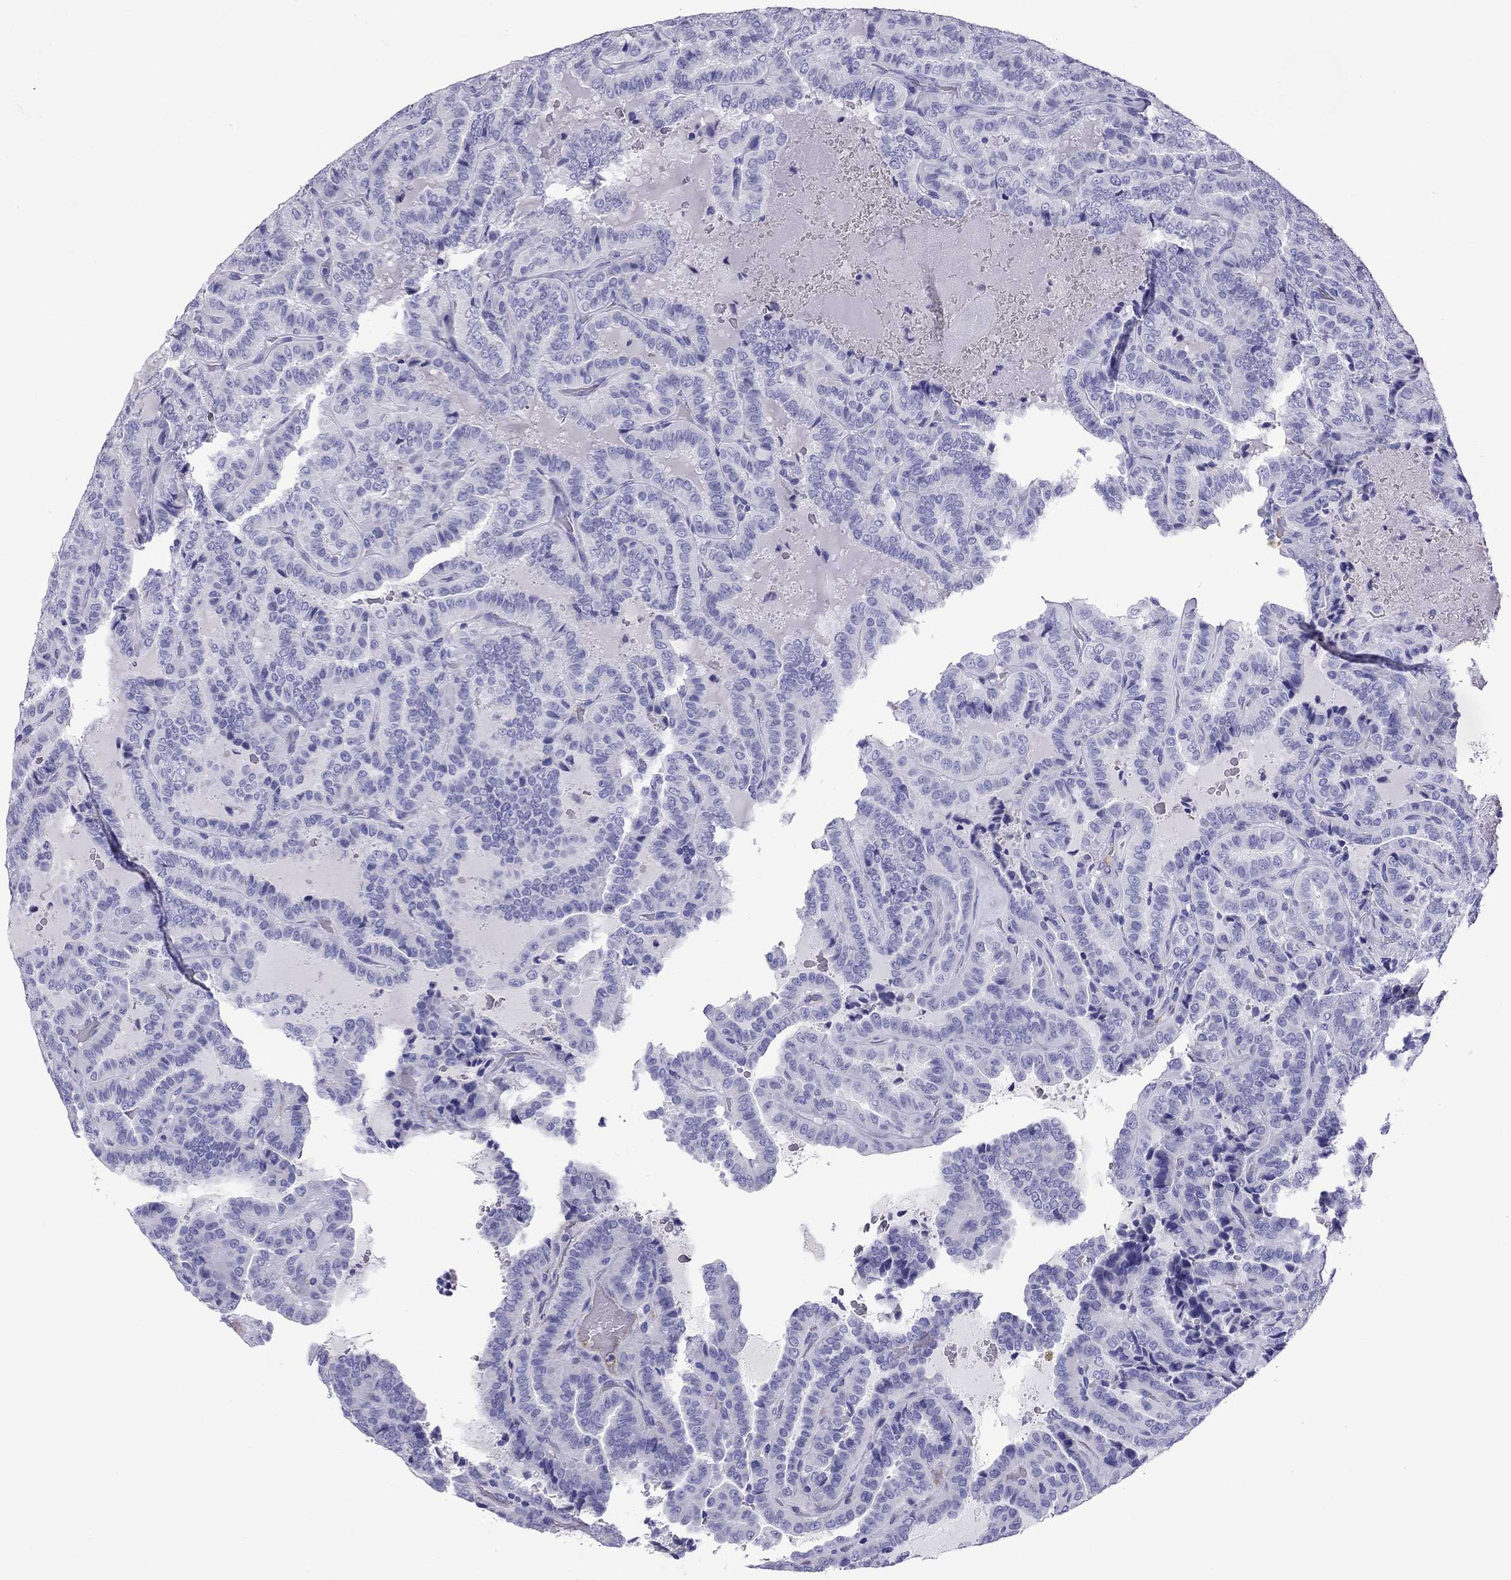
{"staining": {"intensity": "negative", "quantity": "none", "location": "none"}, "tissue": "thyroid cancer", "cell_type": "Tumor cells", "image_type": "cancer", "snomed": [{"axis": "morphology", "description": "Papillary adenocarcinoma, NOS"}, {"axis": "topography", "description": "Thyroid gland"}], "caption": "The histopathology image displays no staining of tumor cells in papillary adenocarcinoma (thyroid).", "gene": "SCART1", "patient": {"sex": "female", "age": 39}}